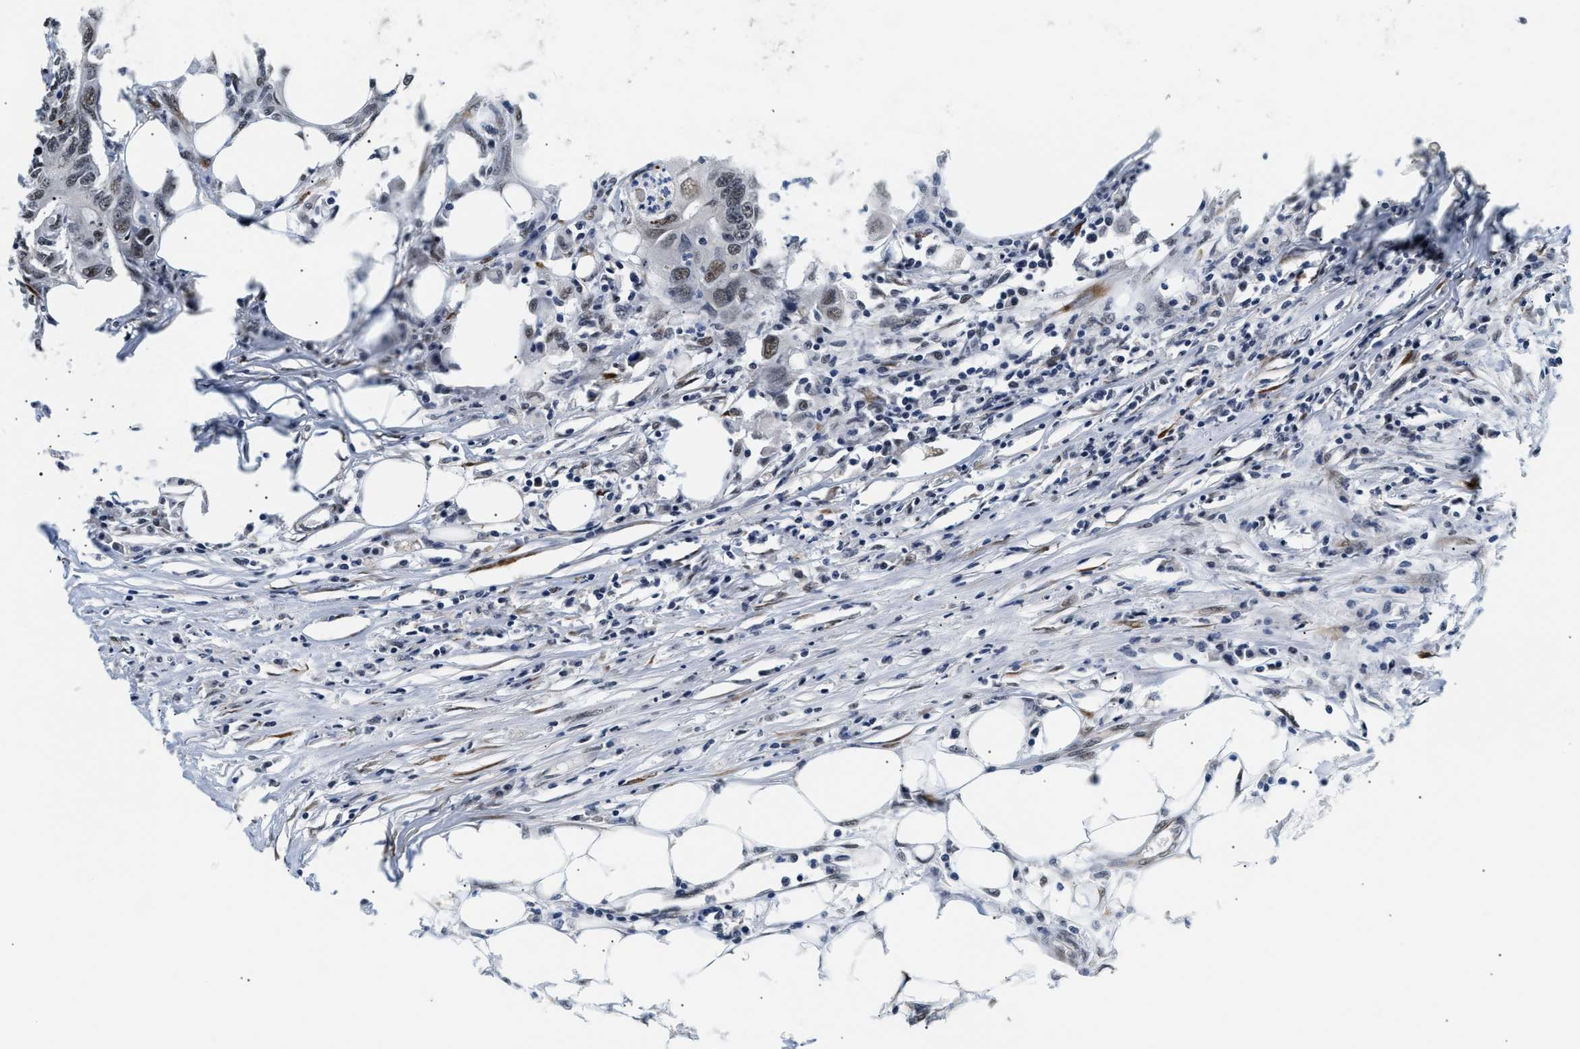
{"staining": {"intensity": "weak", "quantity": "25%-75%", "location": "nuclear"}, "tissue": "colorectal cancer", "cell_type": "Tumor cells", "image_type": "cancer", "snomed": [{"axis": "morphology", "description": "Adenocarcinoma, NOS"}, {"axis": "topography", "description": "Colon"}], "caption": "DAB (3,3'-diaminobenzidine) immunohistochemical staining of colorectal adenocarcinoma demonstrates weak nuclear protein positivity in approximately 25%-75% of tumor cells. (brown staining indicates protein expression, while blue staining denotes nuclei).", "gene": "THOC1", "patient": {"sex": "male", "age": 71}}